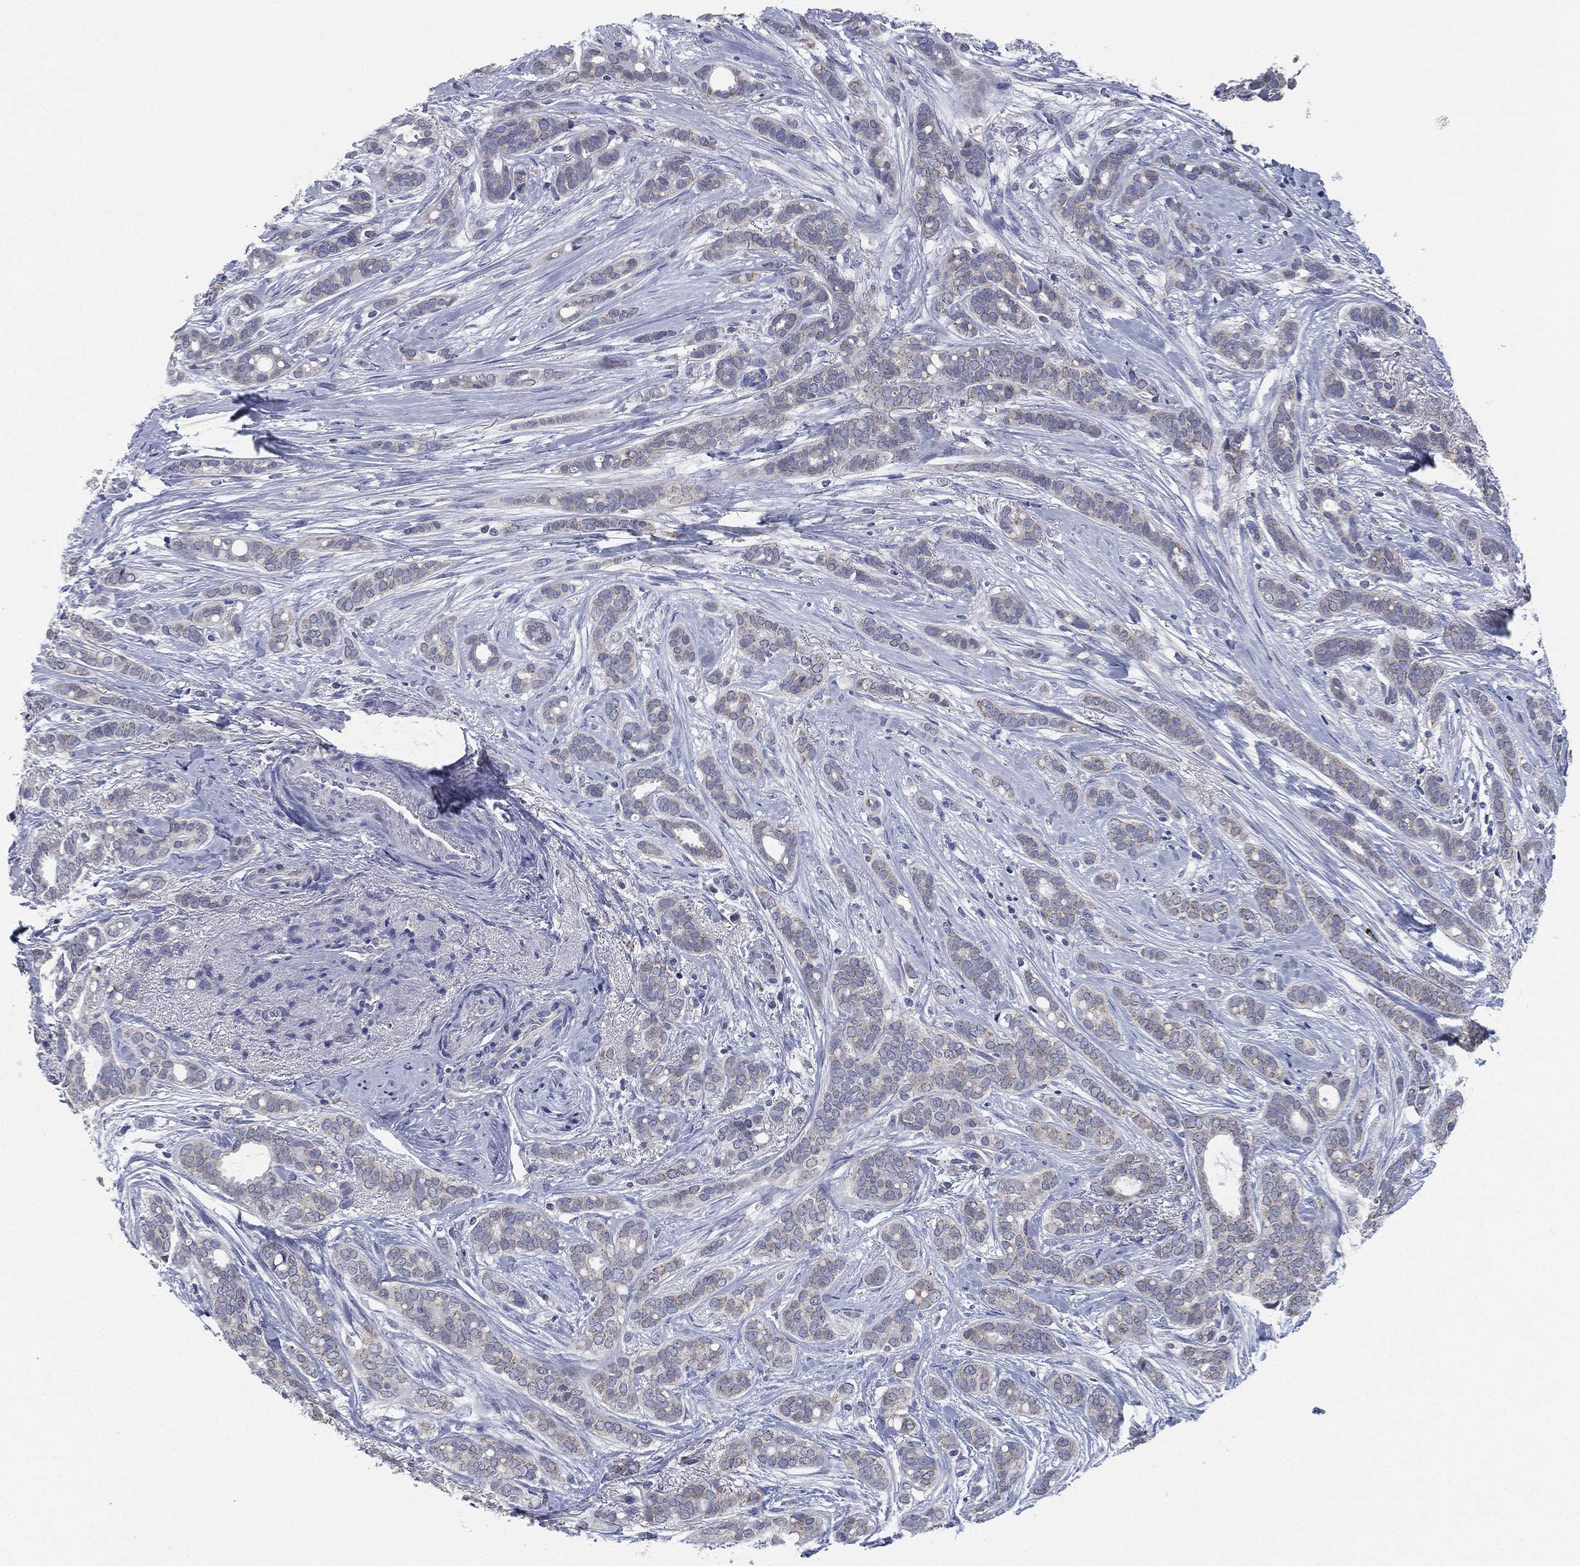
{"staining": {"intensity": "negative", "quantity": "none", "location": "none"}, "tissue": "breast cancer", "cell_type": "Tumor cells", "image_type": "cancer", "snomed": [{"axis": "morphology", "description": "Duct carcinoma"}, {"axis": "topography", "description": "Breast"}], "caption": "A micrograph of breast cancer stained for a protein reveals no brown staining in tumor cells.", "gene": "SIGLEC9", "patient": {"sex": "female", "age": 51}}